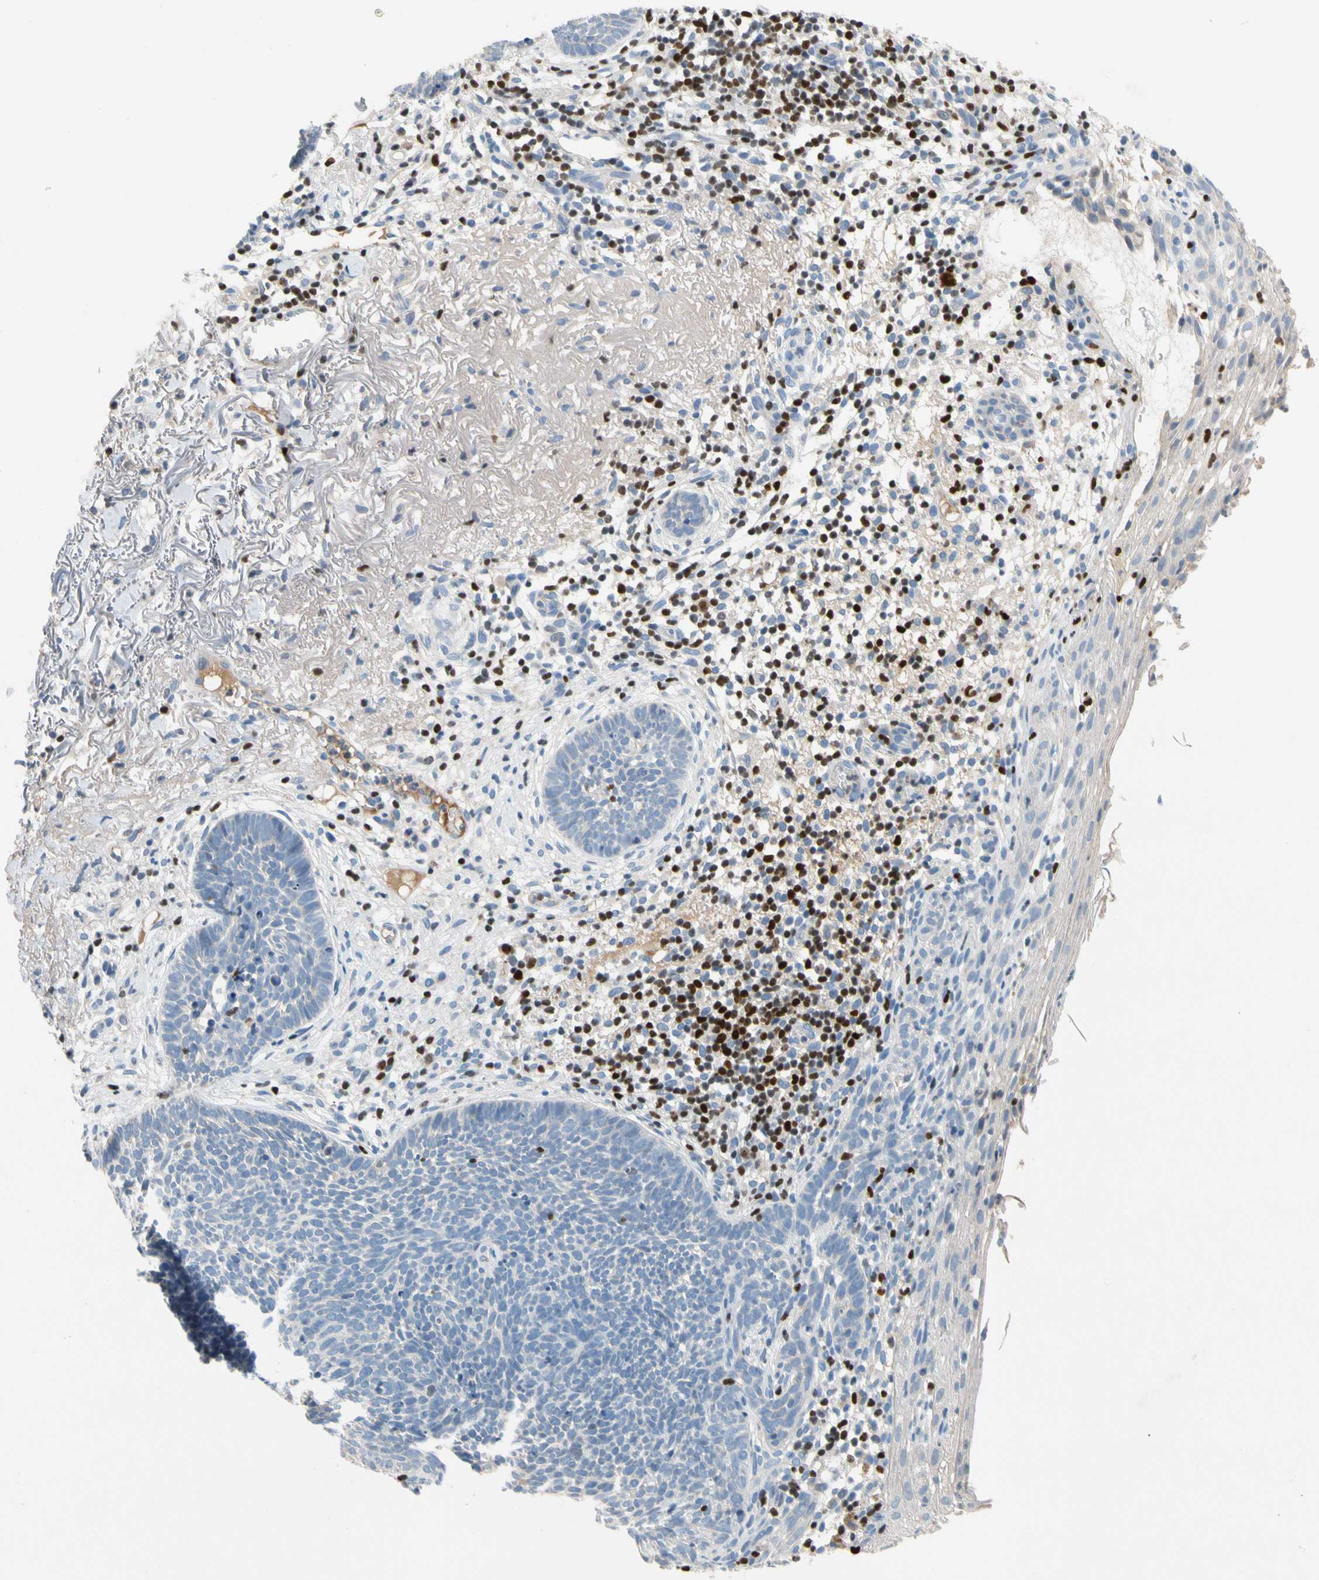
{"staining": {"intensity": "negative", "quantity": "none", "location": "none"}, "tissue": "skin cancer", "cell_type": "Tumor cells", "image_type": "cancer", "snomed": [{"axis": "morphology", "description": "Basal cell carcinoma"}, {"axis": "topography", "description": "Skin"}], "caption": "Image shows no protein positivity in tumor cells of skin cancer (basal cell carcinoma) tissue.", "gene": "SP140", "patient": {"sex": "female", "age": 70}}